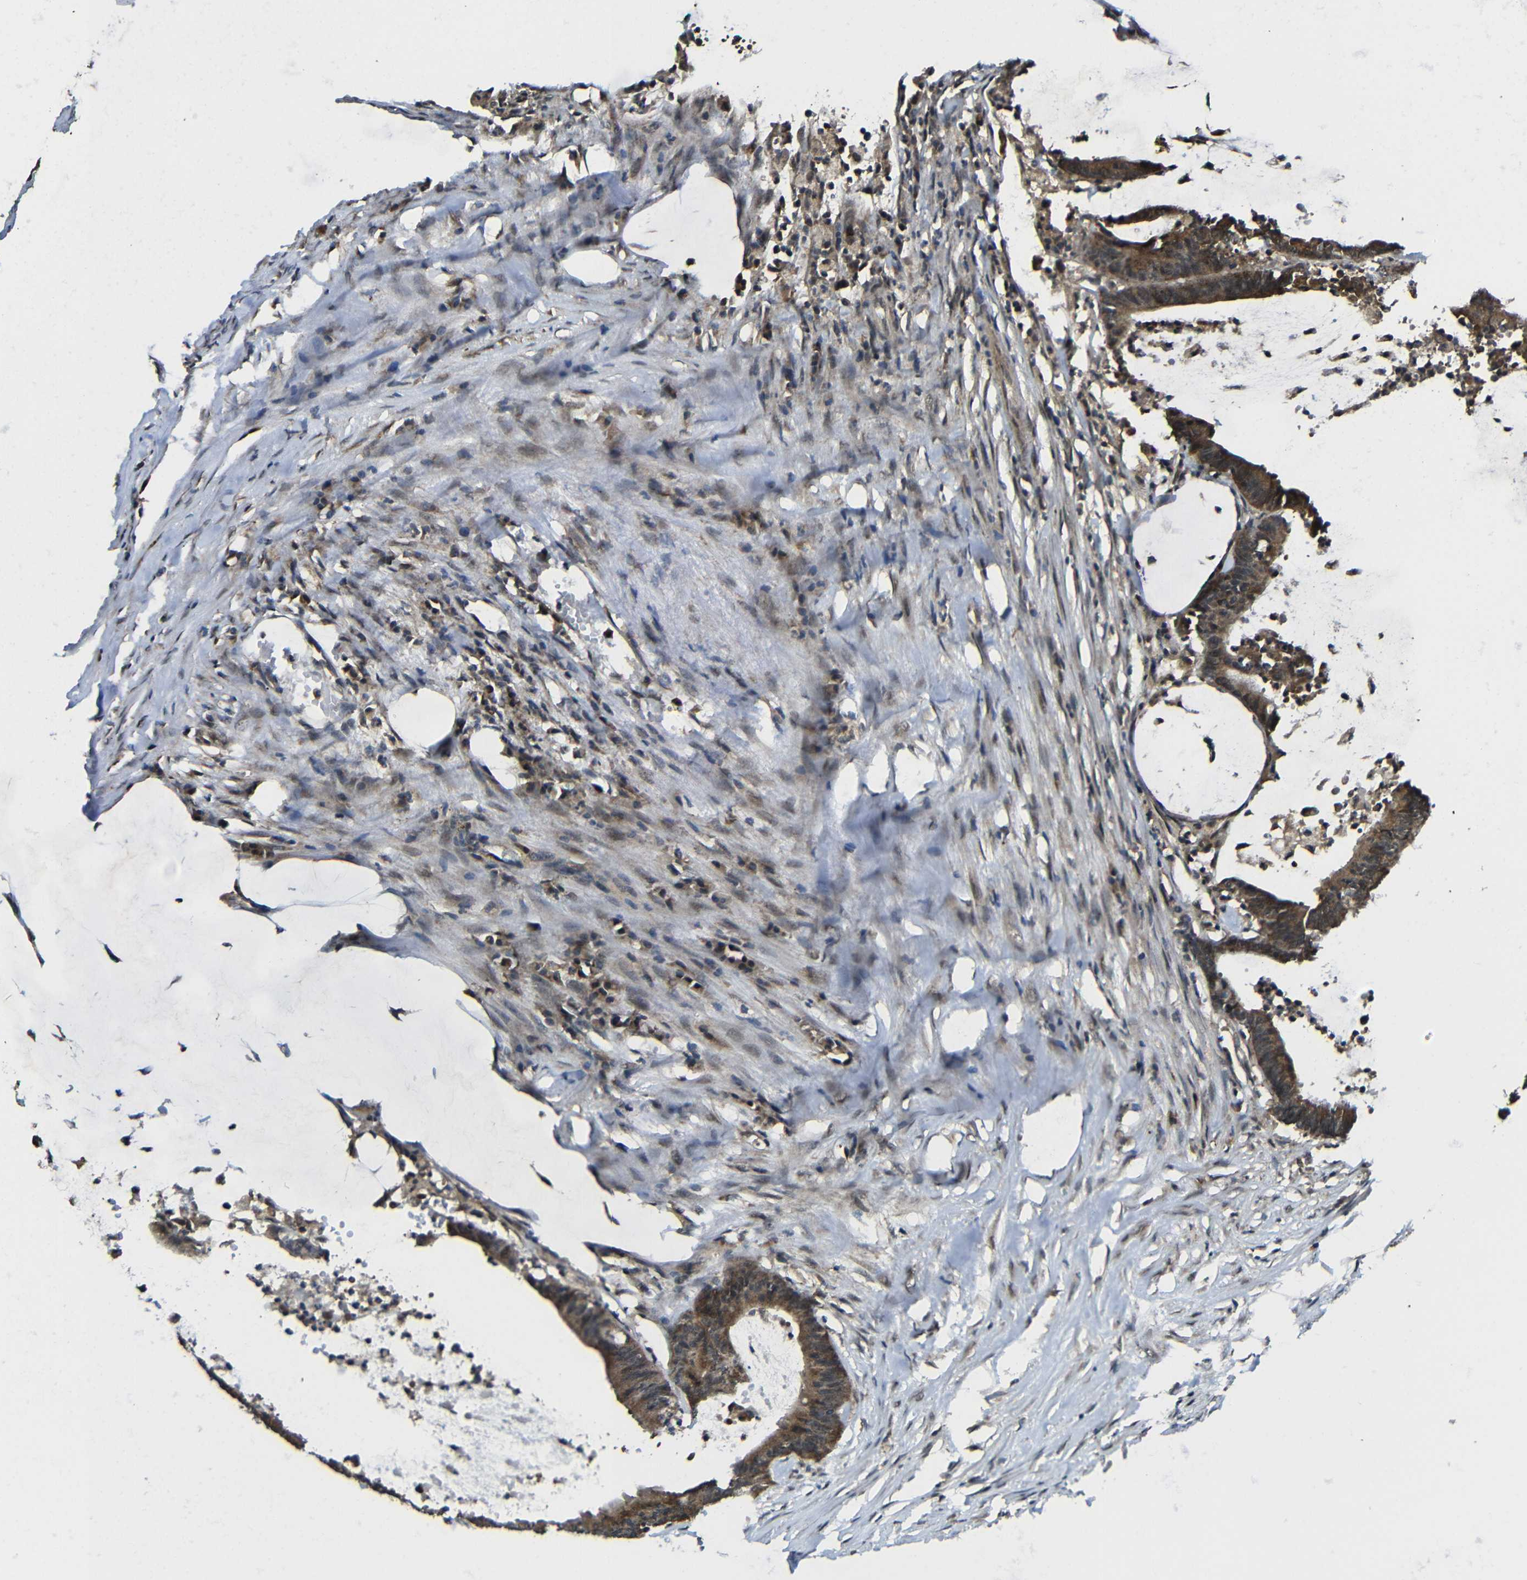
{"staining": {"intensity": "strong", "quantity": ">75%", "location": "cytoplasmic/membranous"}, "tissue": "colorectal cancer", "cell_type": "Tumor cells", "image_type": "cancer", "snomed": [{"axis": "morphology", "description": "Adenocarcinoma, NOS"}, {"axis": "topography", "description": "Rectum"}], "caption": "Immunohistochemistry staining of adenocarcinoma (colorectal), which exhibits high levels of strong cytoplasmic/membranous expression in approximately >75% of tumor cells indicating strong cytoplasmic/membranous protein positivity. The staining was performed using DAB (3,3'-diaminobenzidine) (brown) for protein detection and nuclei were counterstained in hematoxylin (blue).", "gene": "FAM172A", "patient": {"sex": "female", "age": 66}}